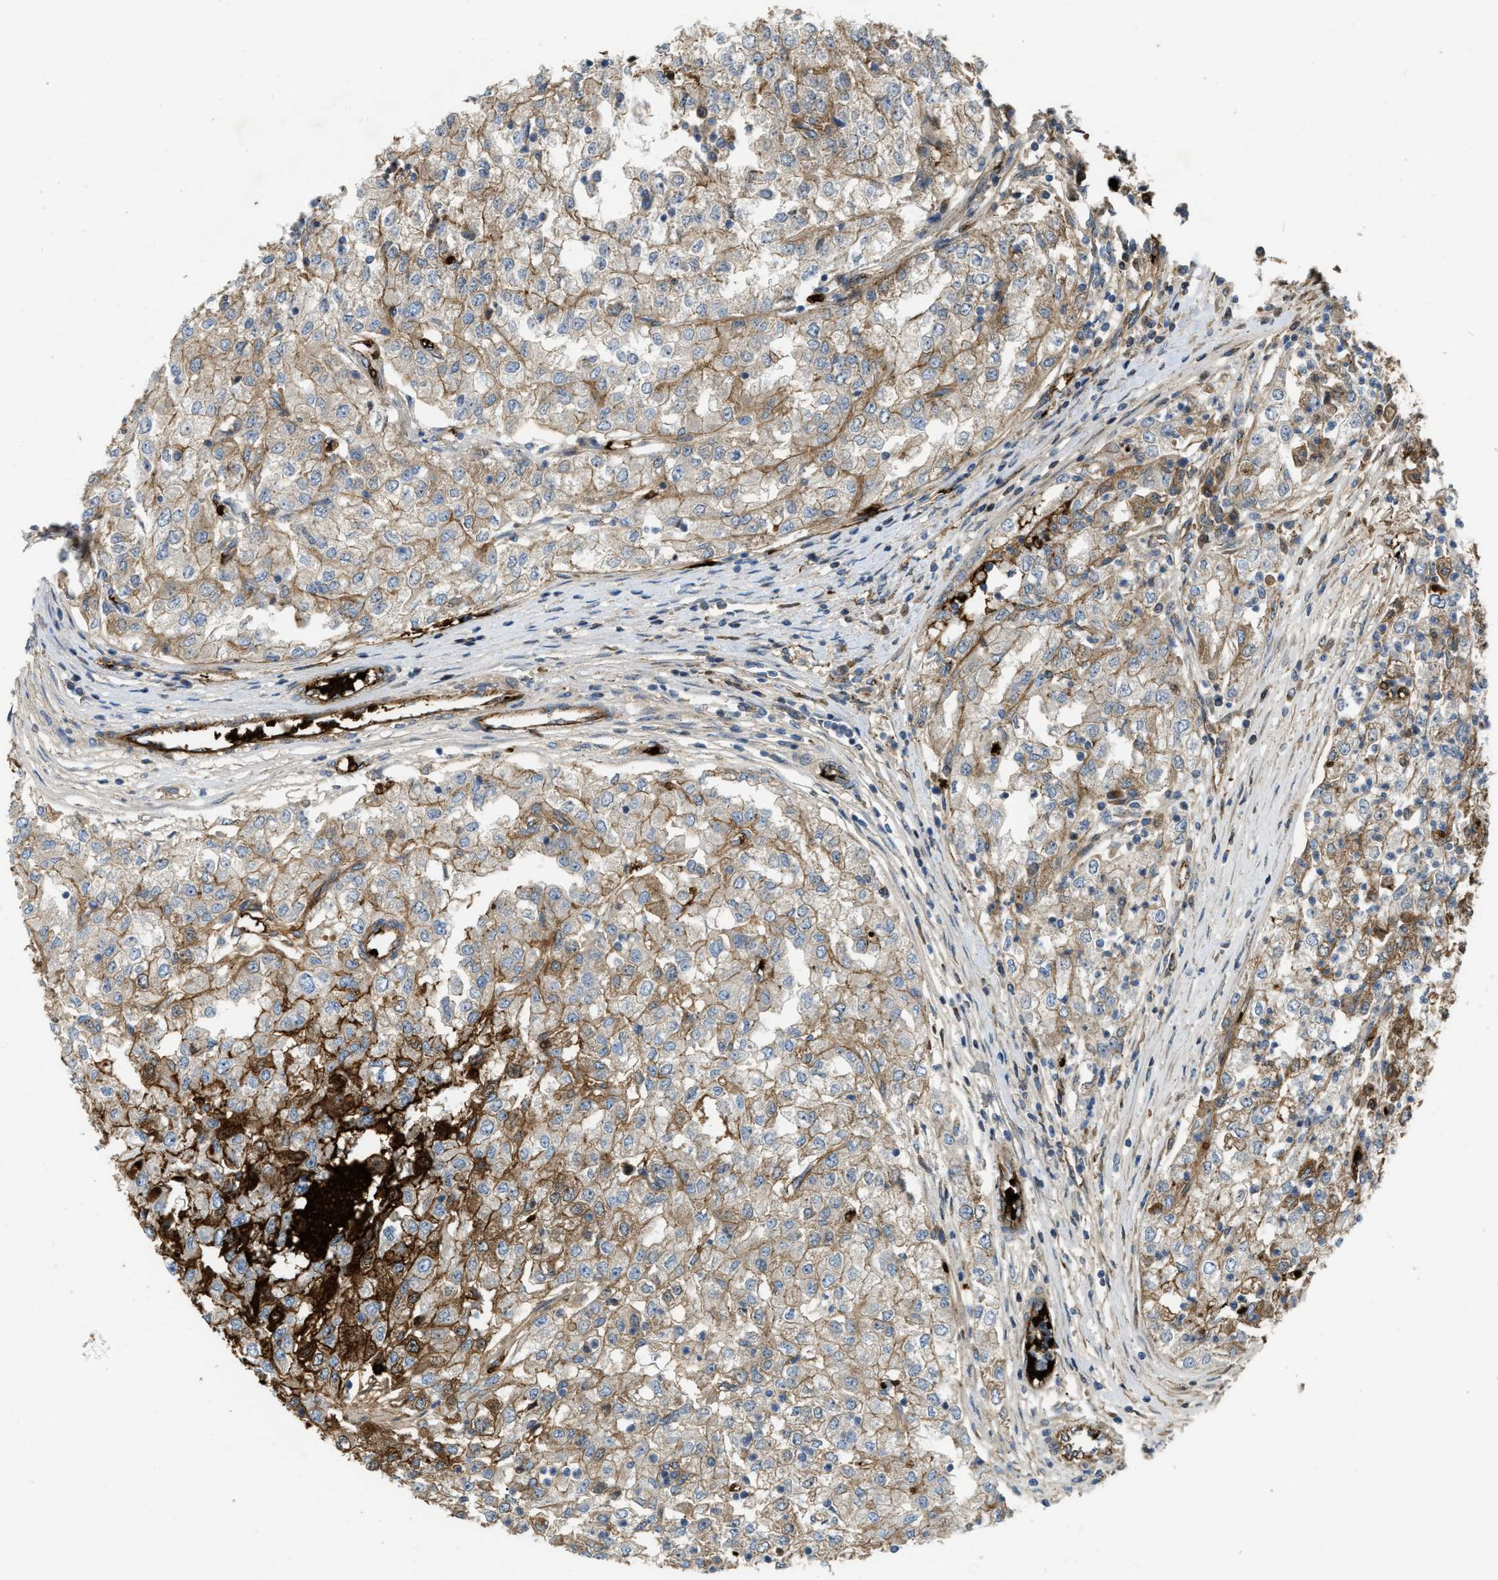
{"staining": {"intensity": "moderate", "quantity": "<25%", "location": "cytoplasmic/membranous"}, "tissue": "renal cancer", "cell_type": "Tumor cells", "image_type": "cancer", "snomed": [{"axis": "morphology", "description": "Adenocarcinoma, NOS"}, {"axis": "topography", "description": "Kidney"}], "caption": "Human renal cancer (adenocarcinoma) stained with a protein marker exhibits moderate staining in tumor cells.", "gene": "ERC1", "patient": {"sex": "female", "age": 54}}